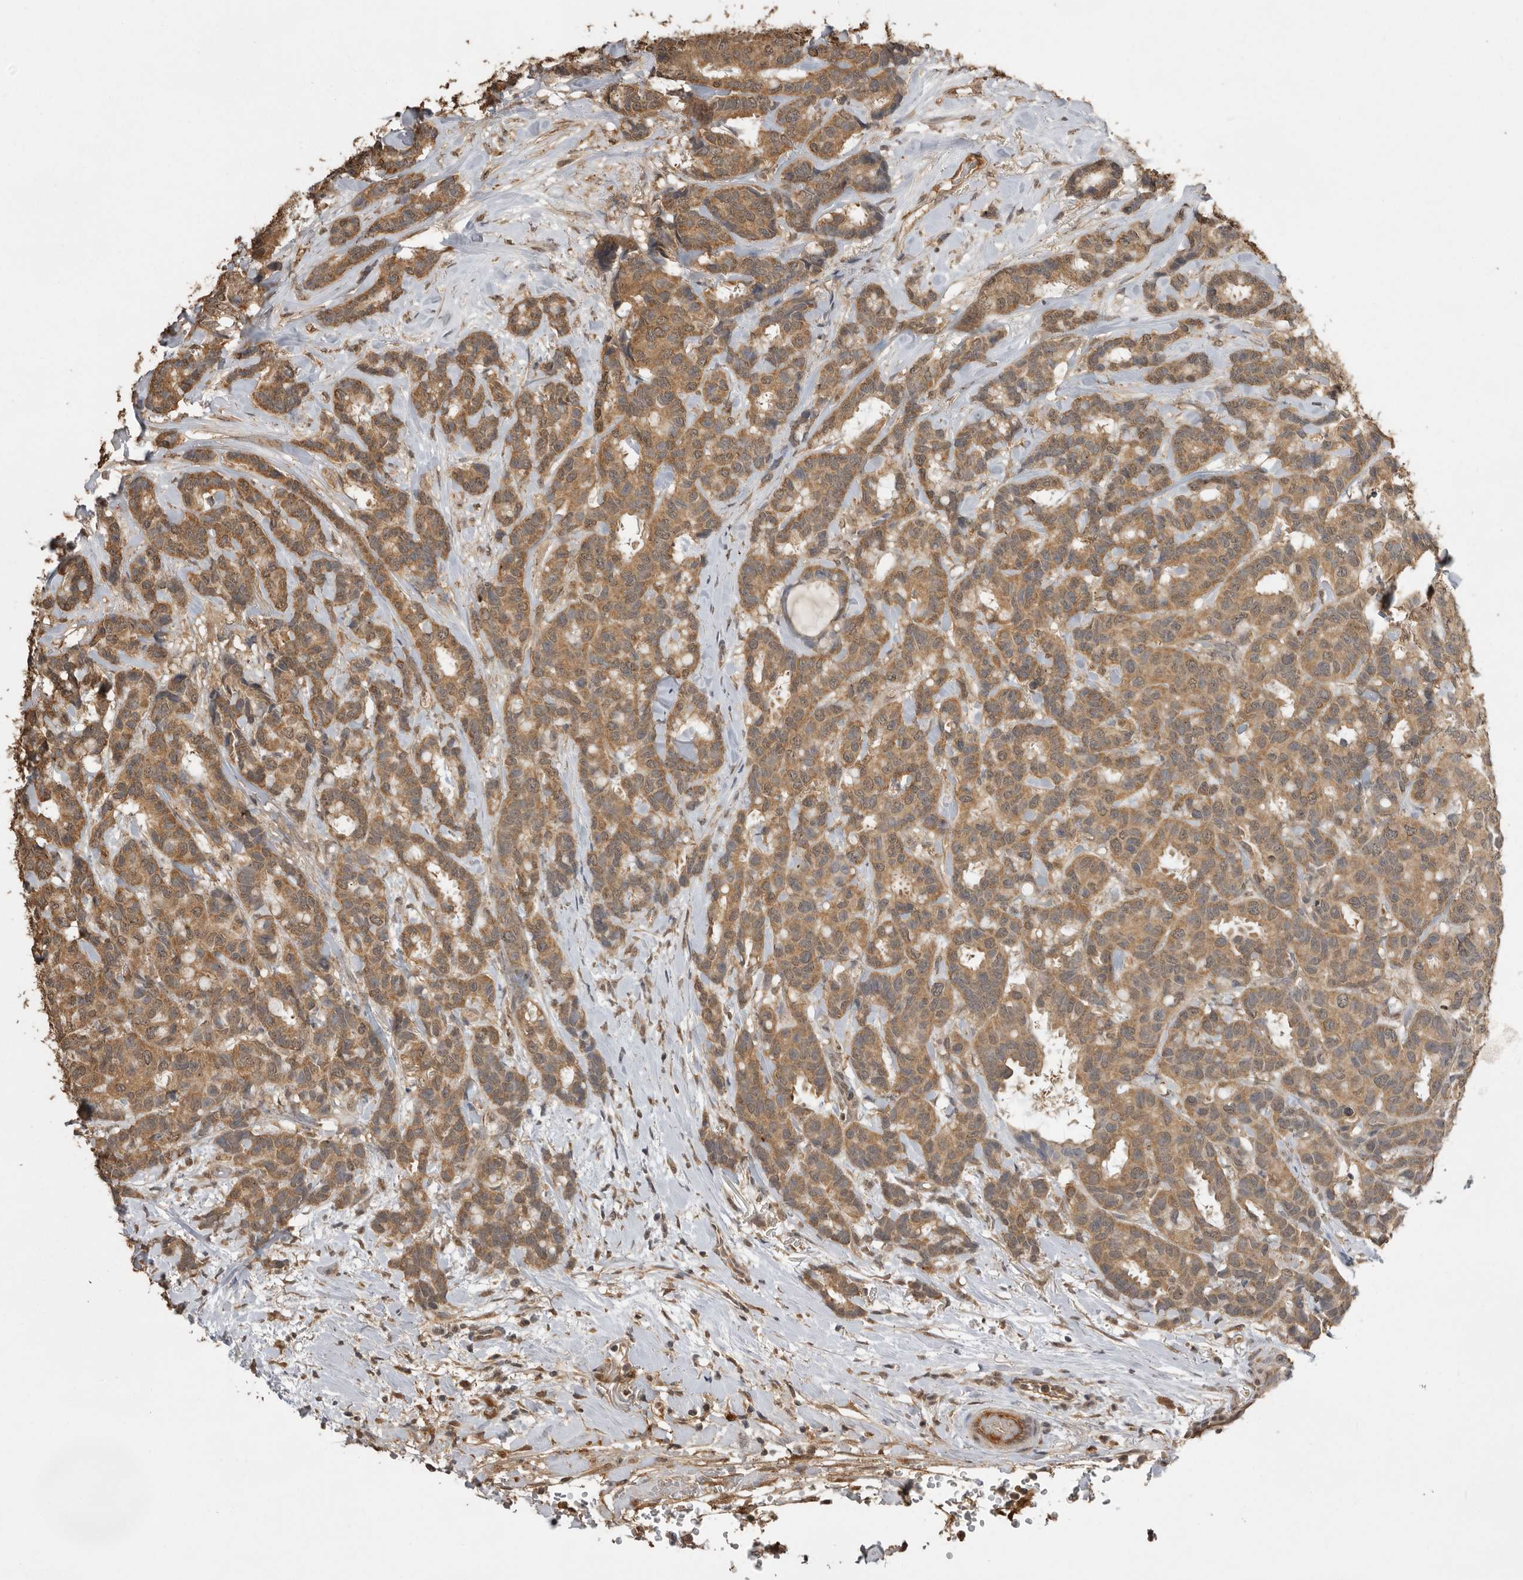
{"staining": {"intensity": "moderate", "quantity": ">75%", "location": "cytoplasmic/membranous"}, "tissue": "breast cancer", "cell_type": "Tumor cells", "image_type": "cancer", "snomed": [{"axis": "morphology", "description": "Duct carcinoma"}, {"axis": "topography", "description": "Breast"}], "caption": "IHC histopathology image of neoplastic tissue: human breast invasive ductal carcinoma stained using immunohistochemistry (IHC) shows medium levels of moderate protein expression localized specifically in the cytoplasmic/membranous of tumor cells, appearing as a cytoplasmic/membranous brown color.", "gene": "JAG2", "patient": {"sex": "female", "age": 87}}